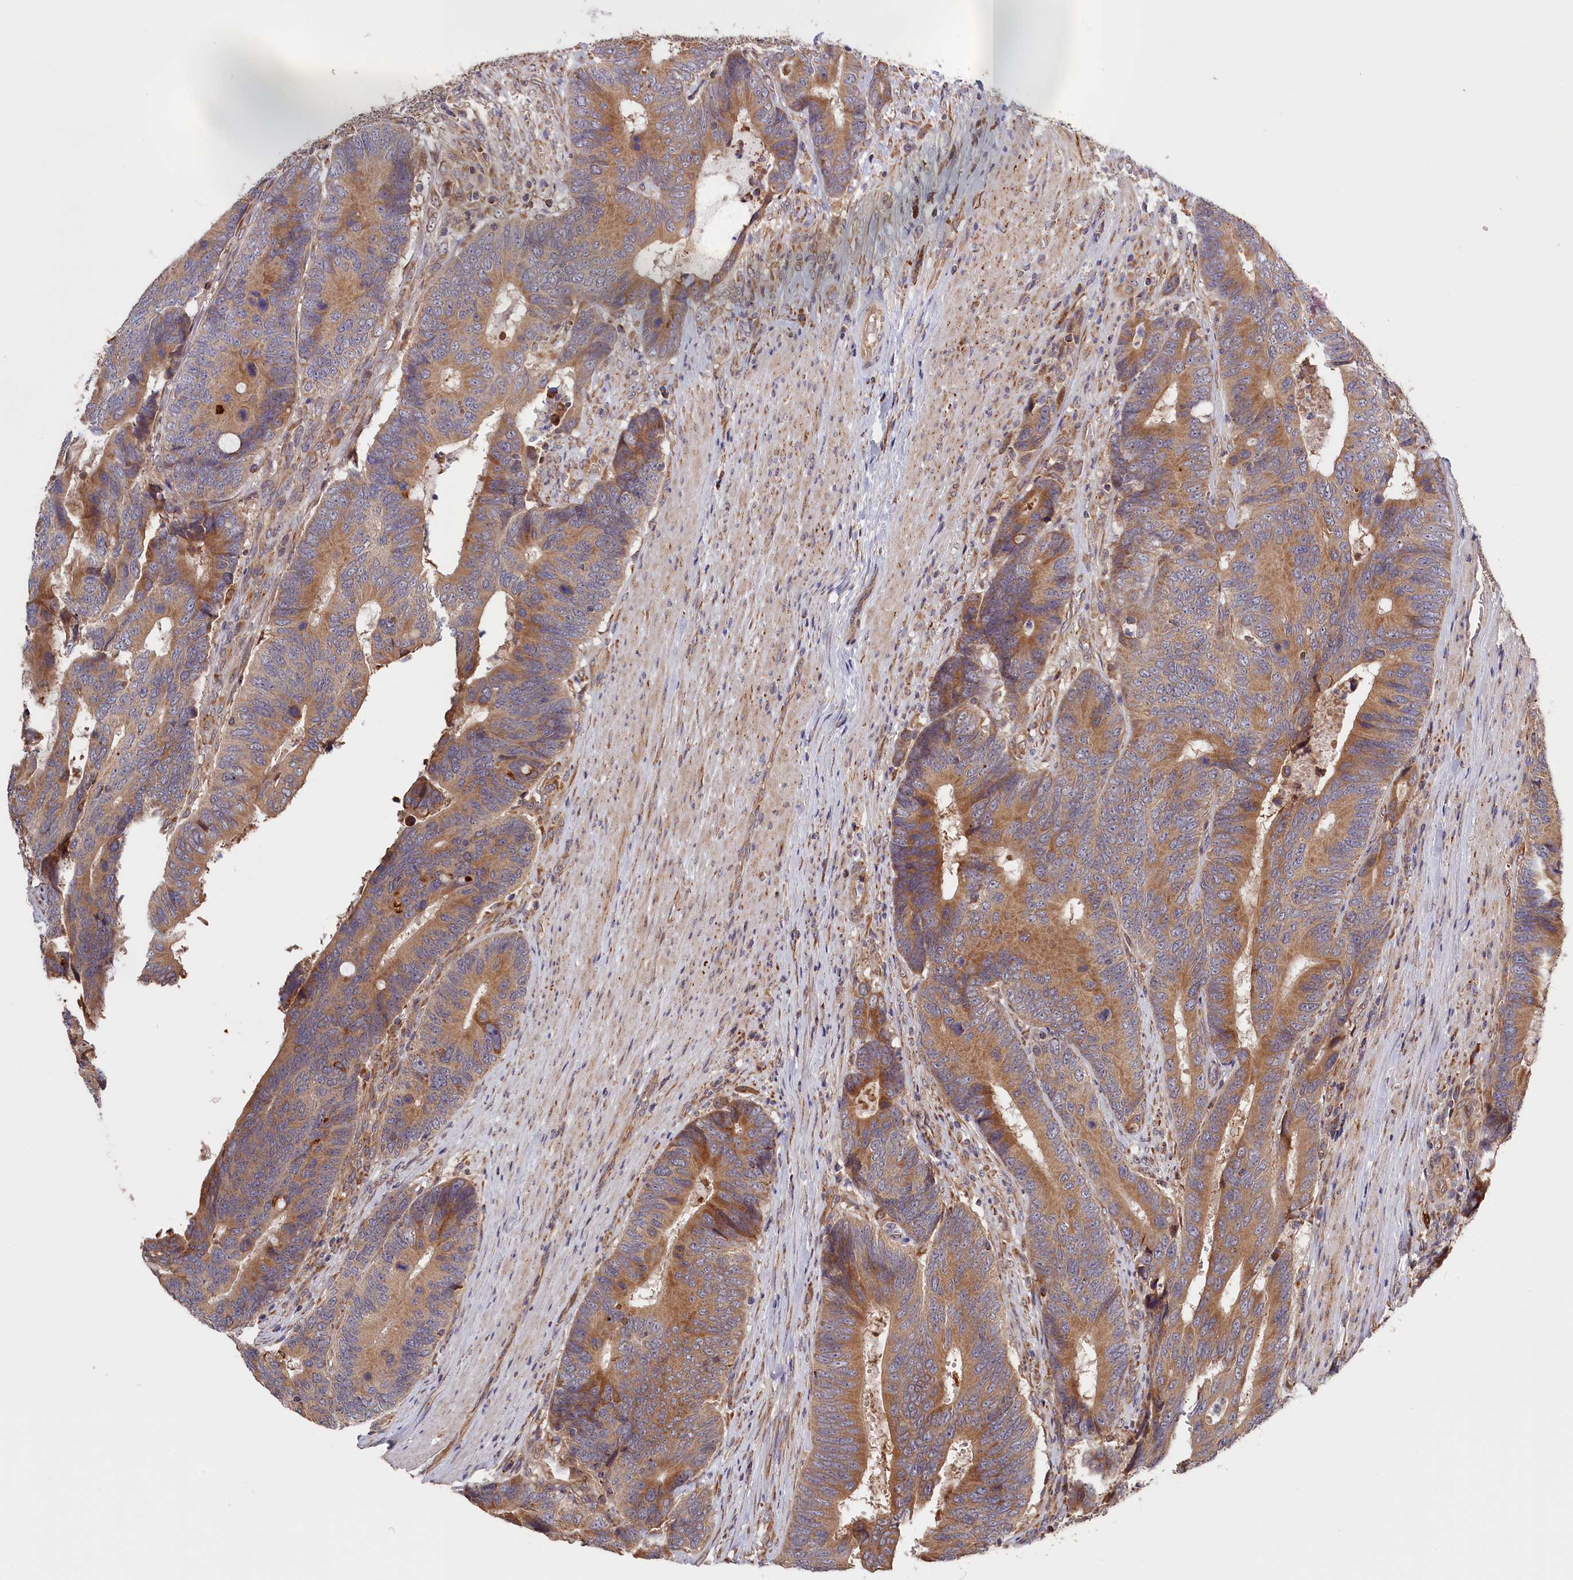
{"staining": {"intensity": "moderate", "quantity": ">75%", "location": "cytoplasmic/membranous"}, "tissue": "colorectal cancer", "cell_type": "Tumor cells", "image_type": "cancer", "snomed": [{"axis": "morphology", "description": "Adenocarcinoma, NOS"}, {"axis": "topography", "description": "Colon"}], "caption": "A histopathology image of human colorectal cancer stained for a protein displays moderate cytoplasmic/membranous brown staining in tumor cells.", "gene": "CEP44", "patient": {"sex": "male", "age": 87}}